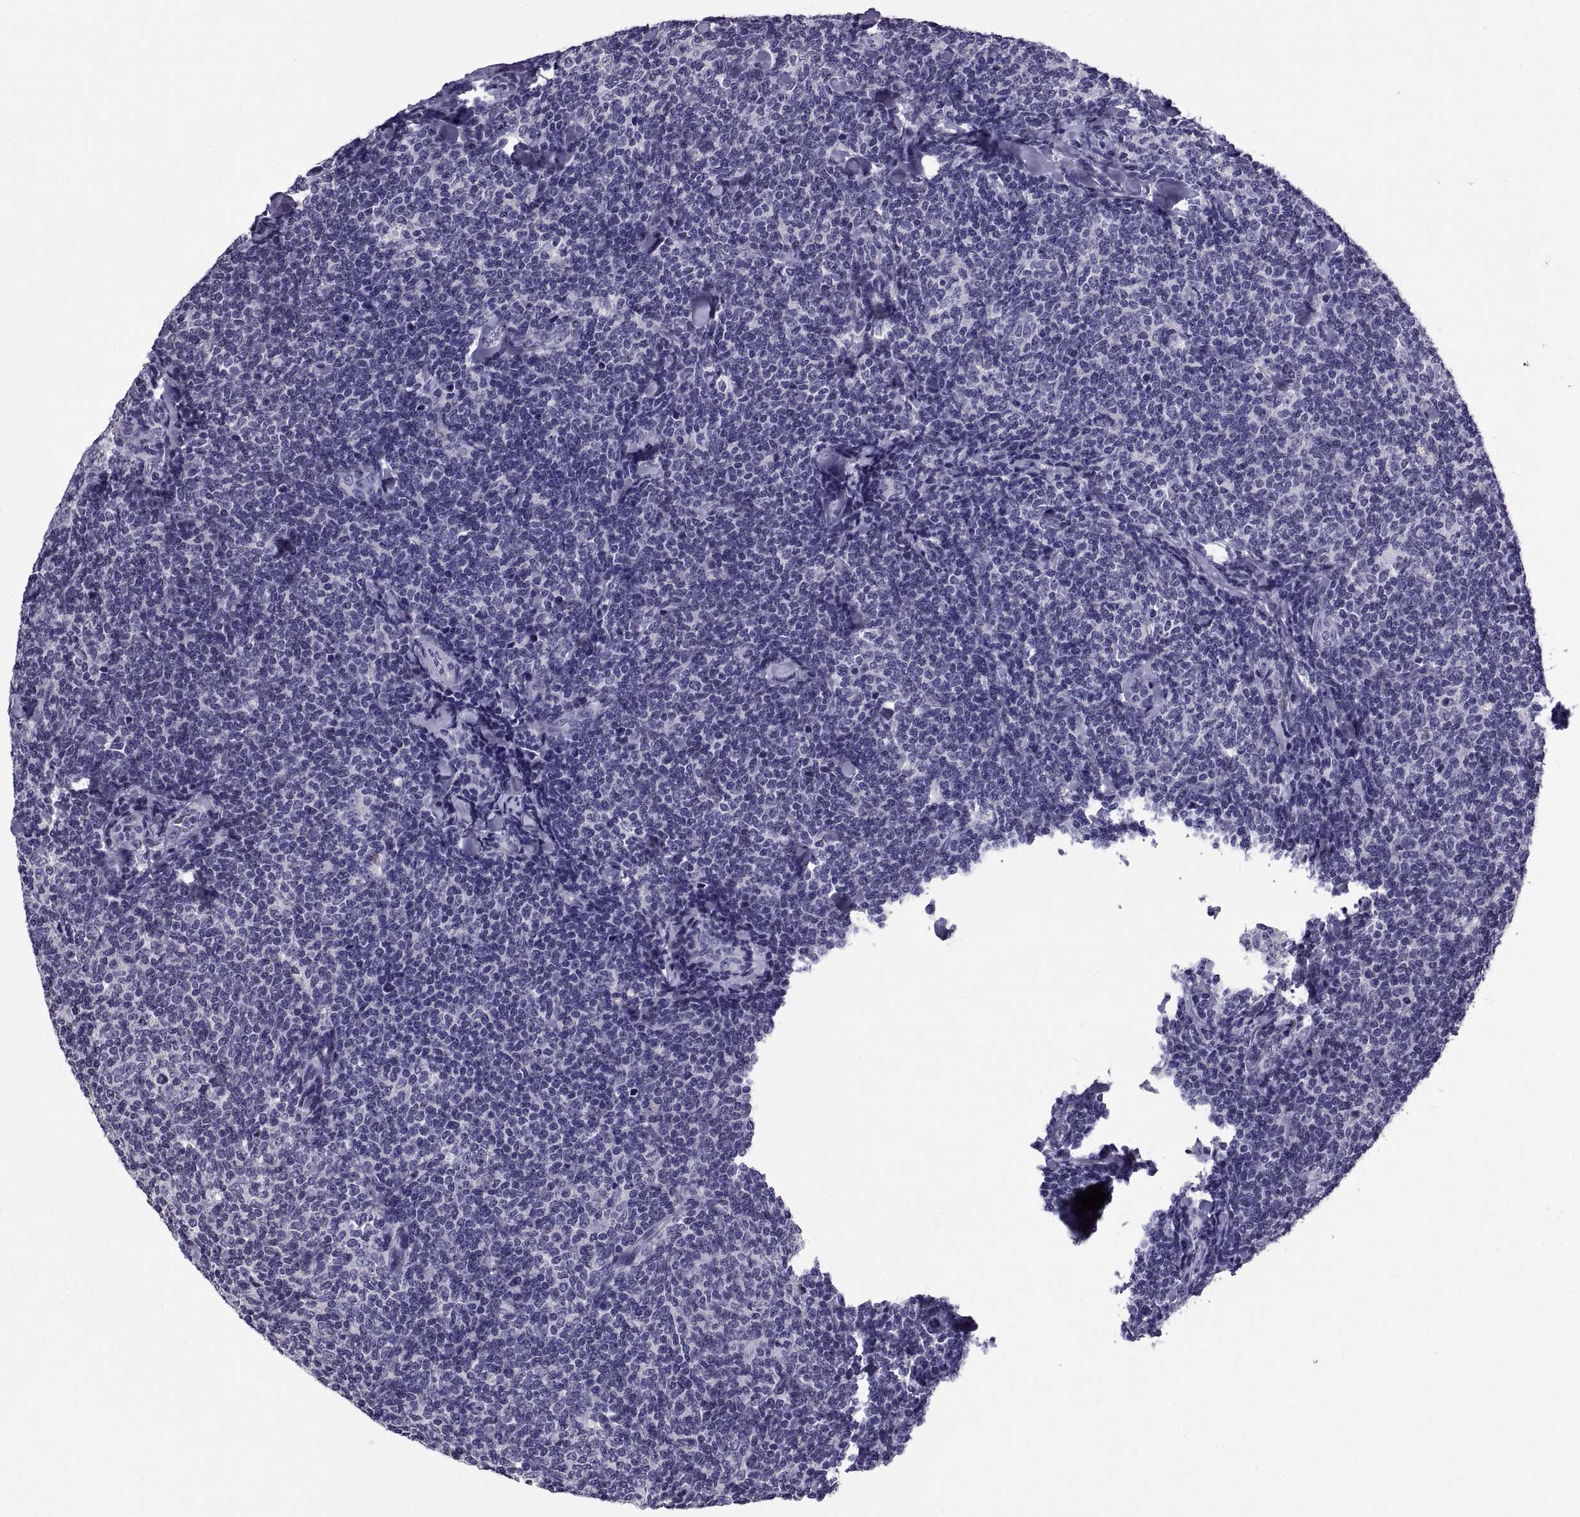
{"staining": {"intensity": "negative", "quantity": "none", "location": "none"}, "tissue": "lymphoma", "cell_type": "Tumor cells", "image_type": "cancer", "snomed": [{"axis": "morphology", "description": "Malignant lymphoma, non-Hodgkin's type, Low grade"}, {"axis": "topography", "description": "Lymph node"}], "caption": "The micrograph reveals no significant expression in tumor cells of lymphoma.", "gene": "TGFBR3L", "patient": {"sex": "female", "age": 56}}